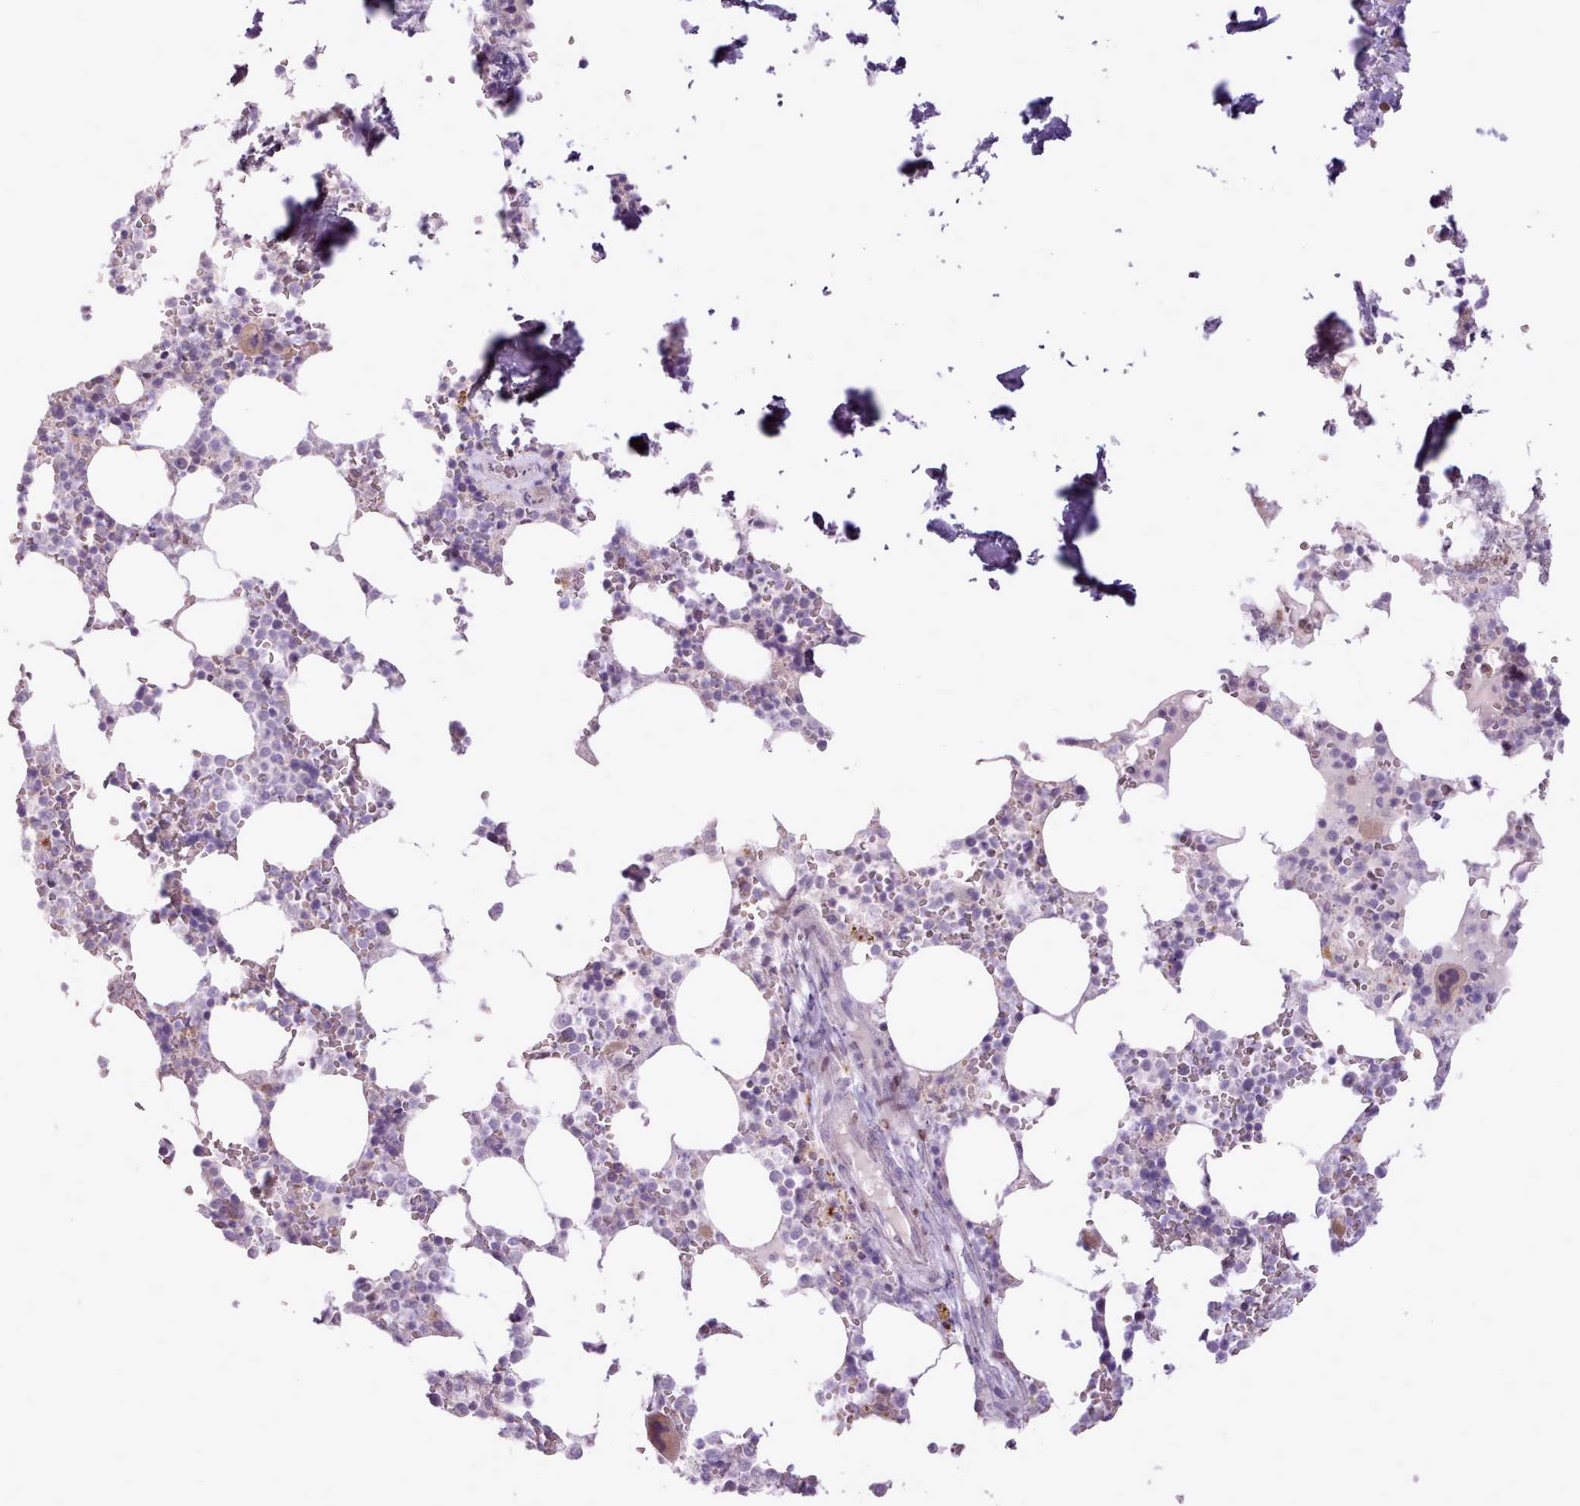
{"staining": {"intensity": "negative", "quantity": "none", "location": "none"}, "tissue": "bone marrow", "cell_type": "Hematopoietic cells", "image_type": "normal", "snomed": [{"axis": "morphology", "description": "Normal tissue, NOS"}, {"axis": "topography", "description": "Bone marrow"}], "caption": "High magnification brightfield microscopy of normal bone marrow stained with DAB (3,3'-diaminobenzidine) (brown) and counterstained with hematoxylin (blue): hematopoietic cells show no significant expression. (DAB (3,3'-diaminobenzidine) immunohistochemistry (IHC), high magnification).", "gene": "ATRAID", "patient": {"sex": "male", "age": 64}}